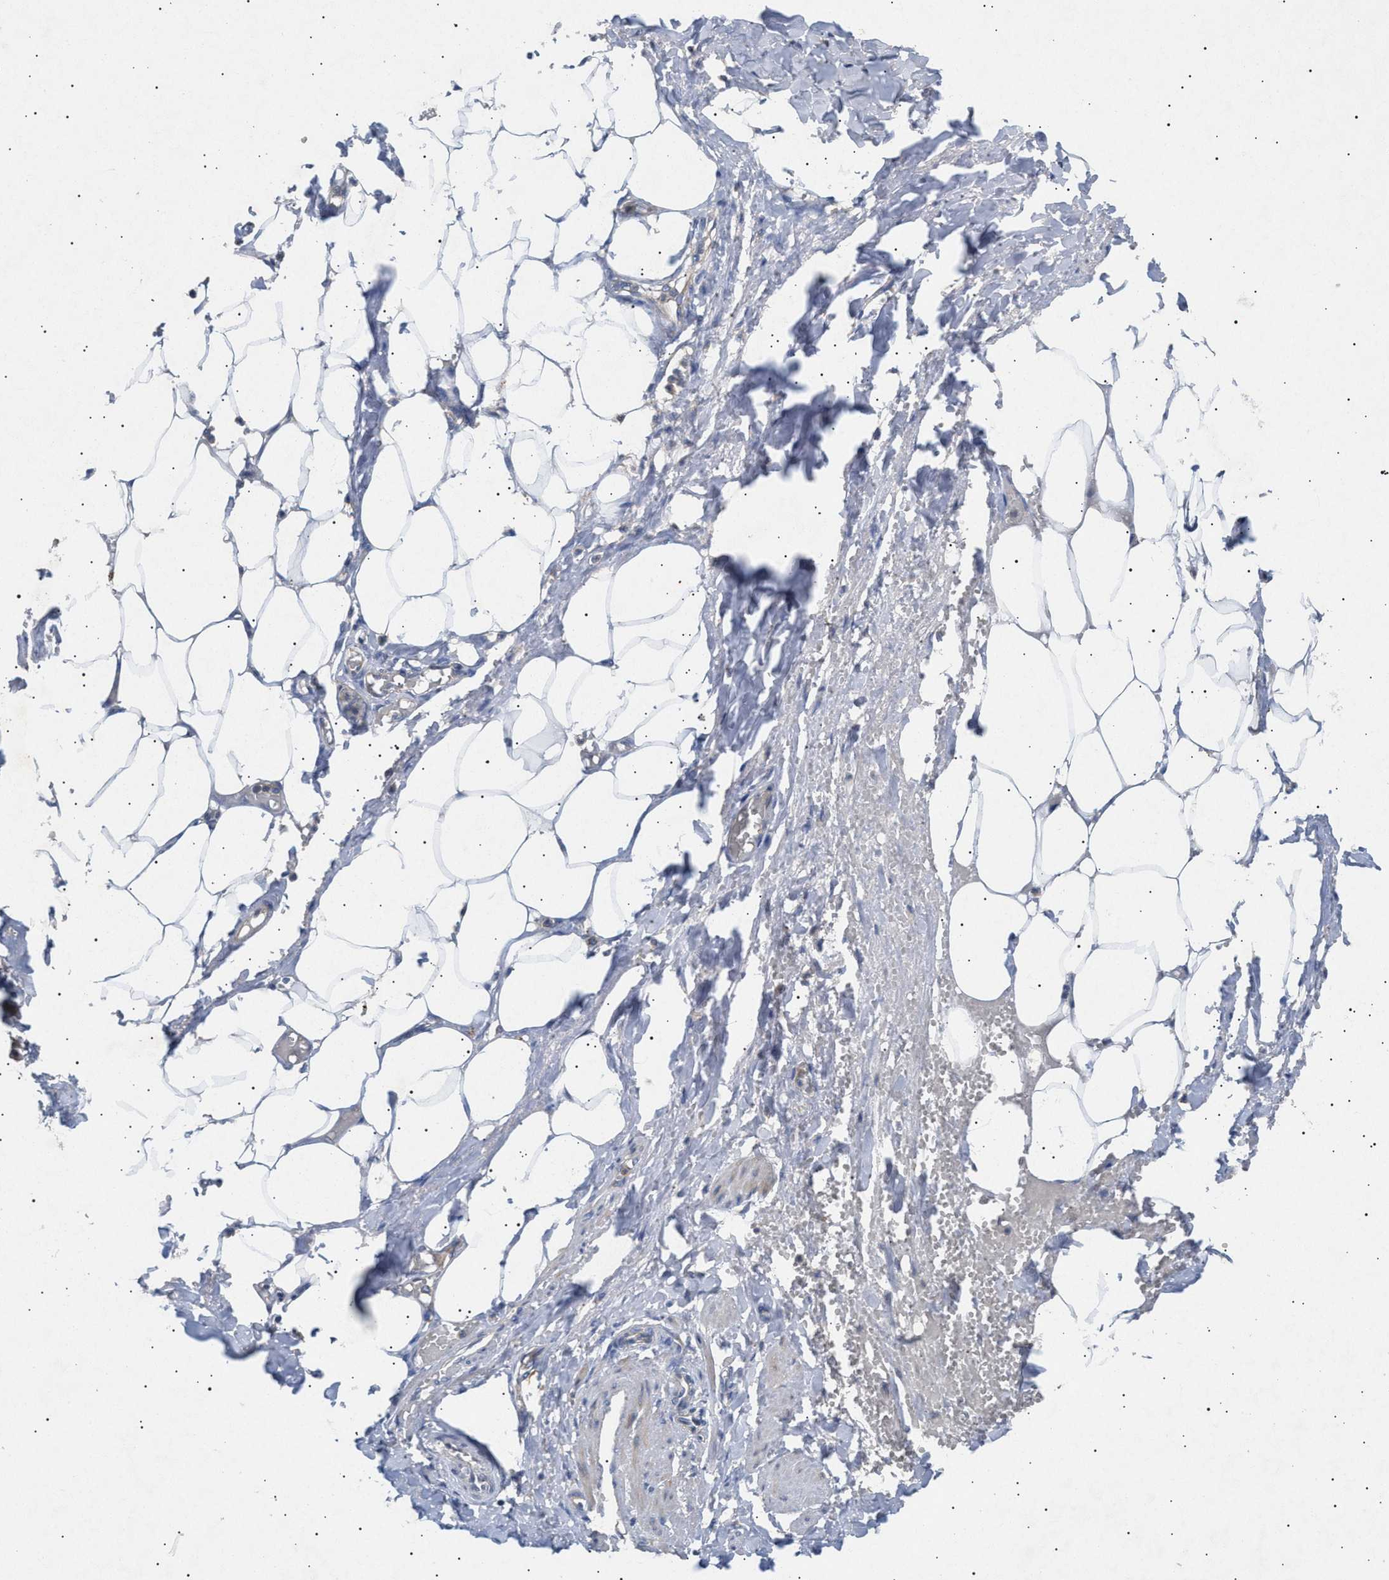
{"staining": {"intensity": "negative", "quantity": "none", "location": "none"}, "tissue": "adipose tissue", "cell_type": "Adipocytes", "image_type": "normal", "snomed": [{"axis": "morphology", "description": "Normal tissue, NOS"}, {"axis": "topography", "description": "Soft tissue"}, {"axis": "topography", "description": "Vascular tissue"}], "caption": "Photomicrograph shows no significant protein expression in adipocytes of benign adipose tissue. (DAB (3,3'-diaminobenzidine) immunohistochemistry (IHC) visualized using brightfield microscopy, high magnification).", "gene": "SIRT5", "patient": {"sex": "female", "age": 35}}